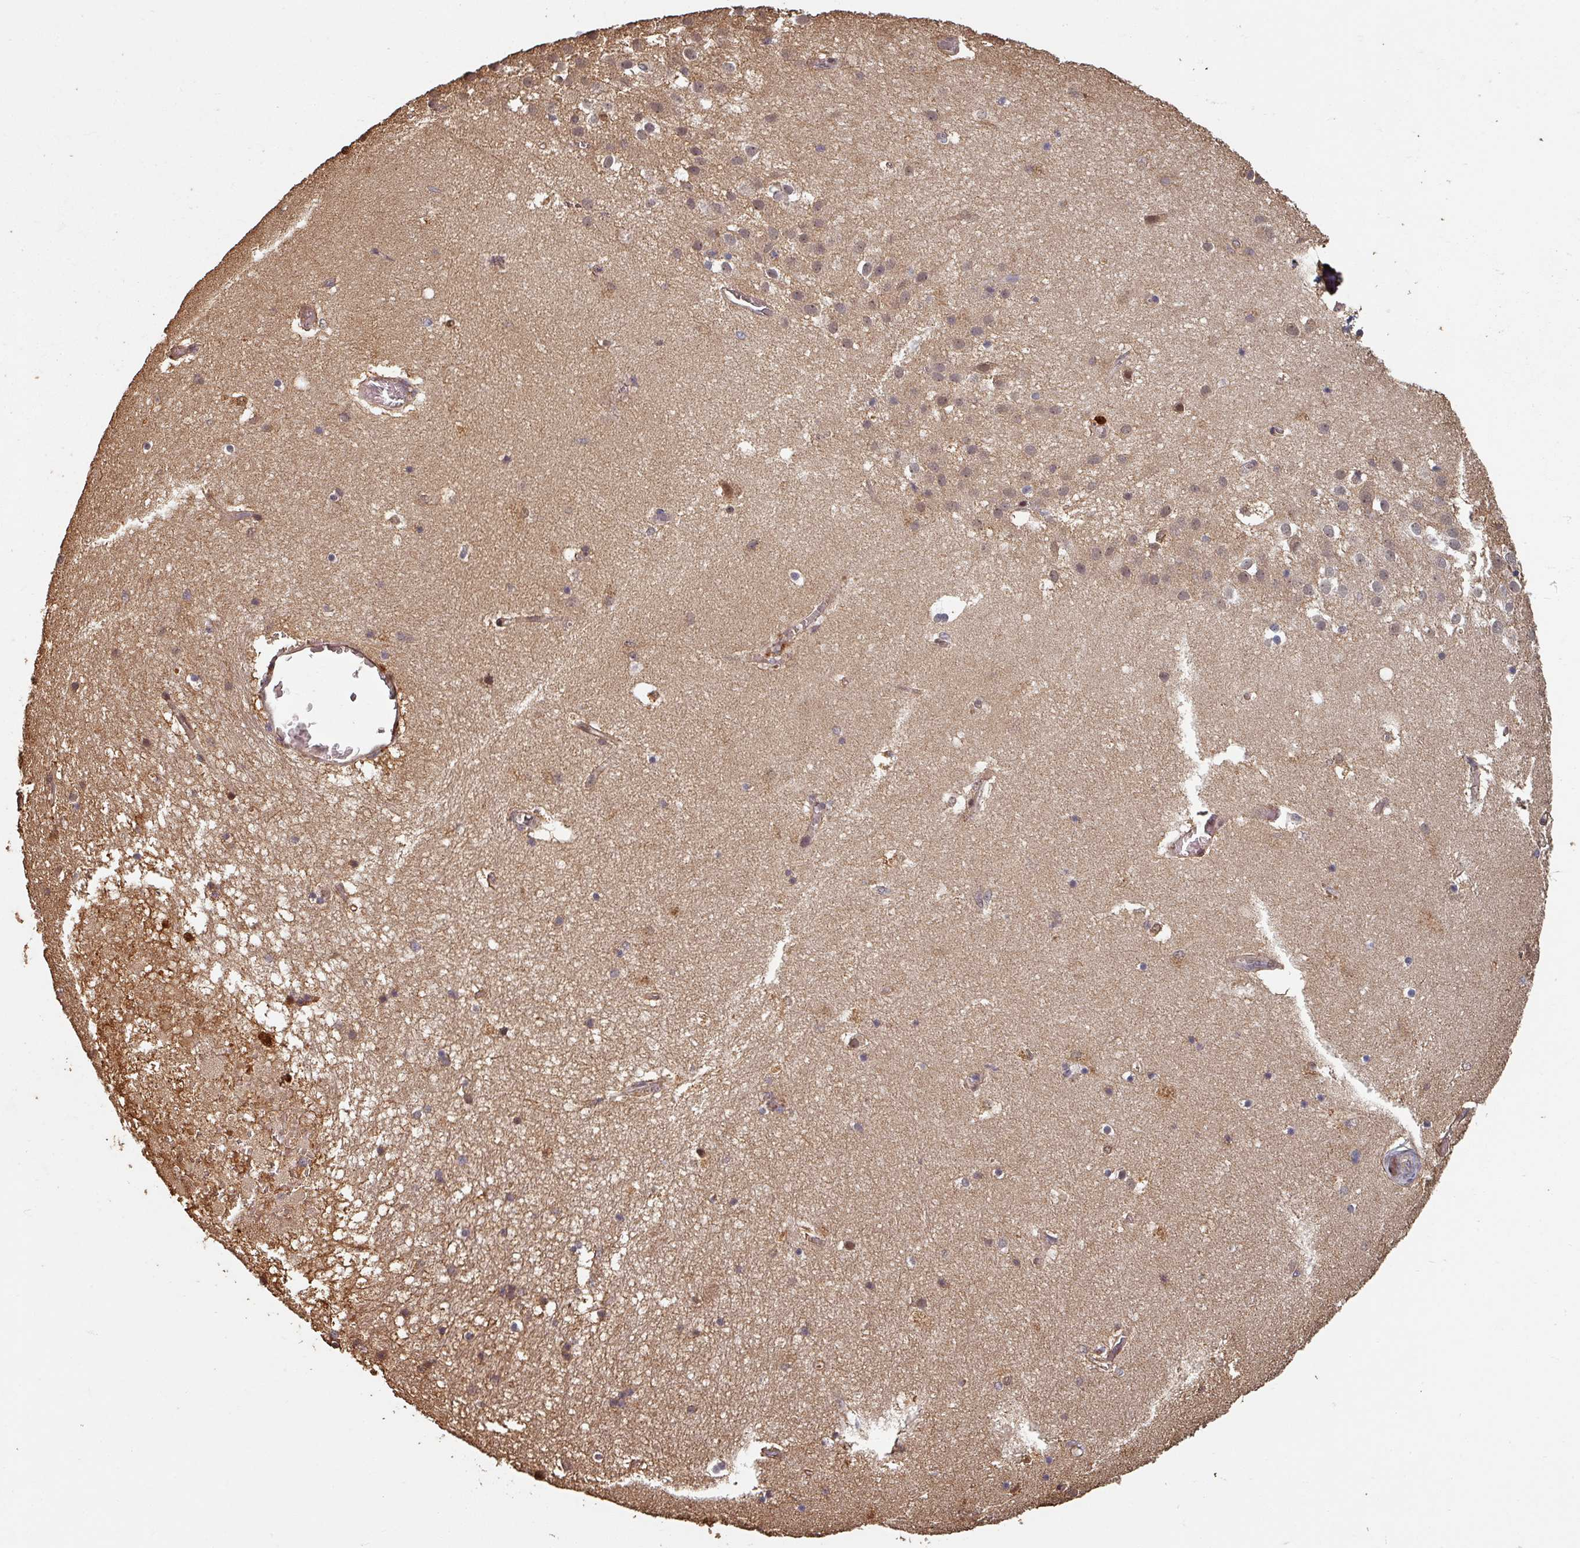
{"staining": {"intensity": "moderate", "quantity": "<25%", "location": "cytoplasmic/membranous,nuclear"}, "tissue": "hippocampus", "cell_type": "Glial cells", "image_type": "normal", "snomed": [{"axis": "morphology", "description": "Normal tissue, NOS"}, {"axis": "topography", "description": "Hippocampus"}], "caption": "Moderate cytoplasmic/membranous,nuclear positivity is appreciated in approximately <25% of glial cells in benign hippocampus.", "gene": "EID1", "patient": {"sex": "female", "age": 52}}